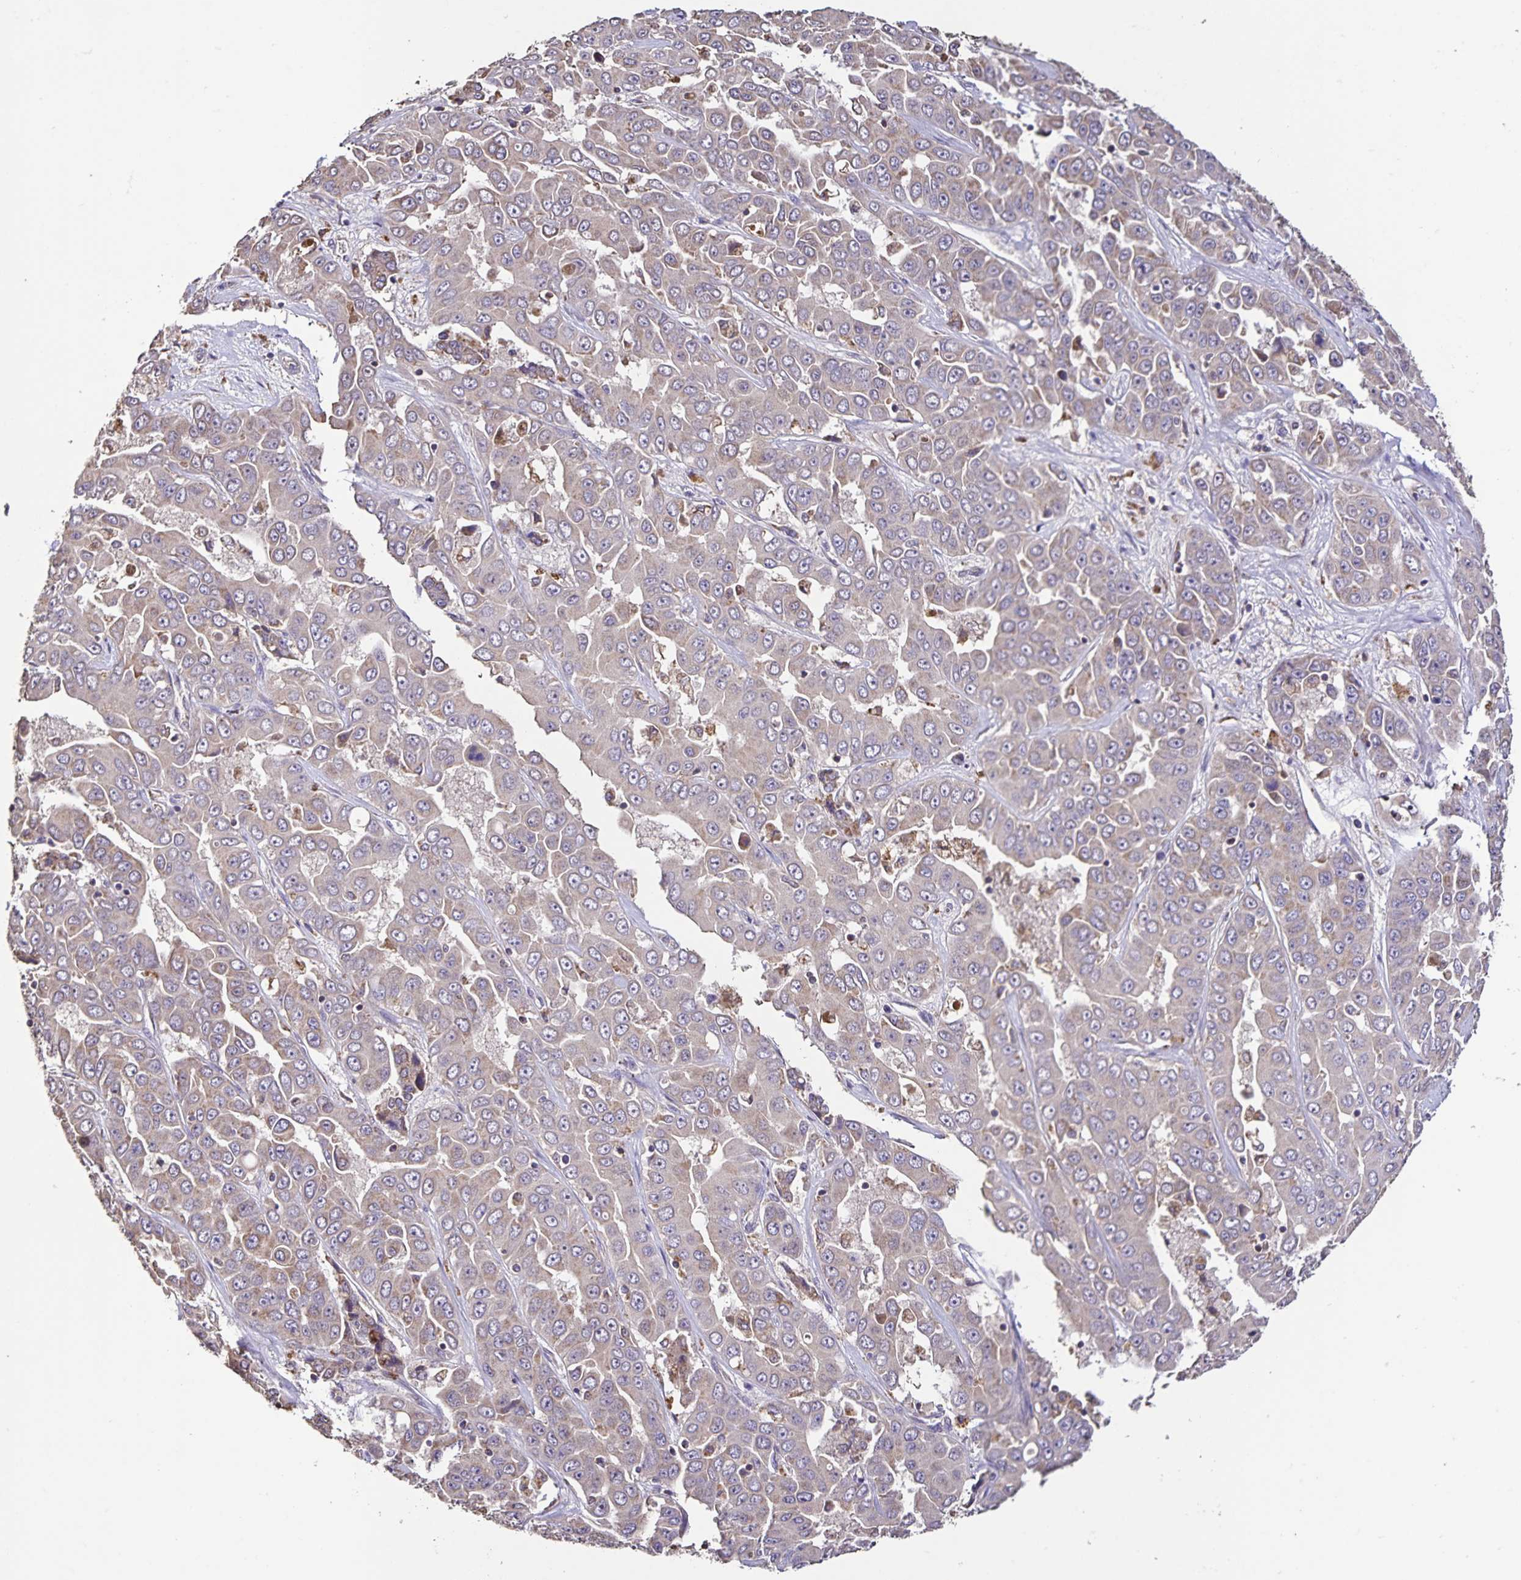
{"staining": {"intensity": "weak", "quantity": "<25%", "location": "cytoplasmic/membranous"}, "tissue": "liver cancer", "cell_type": "Tumor cells", "image_type": "cancer", "snomed": [{"axis": "morphology", "description": "Cholangiocarcinoma"}, {"axis": "topography", "description": "Liver"}], "caption": "Human liver cancer stained for a protein using immunohistochemistry (IHC) demonstrates no positivity in tumor cells.", "gene": "MAN1A1", "patient": {"sex": "female", "age": 52}}